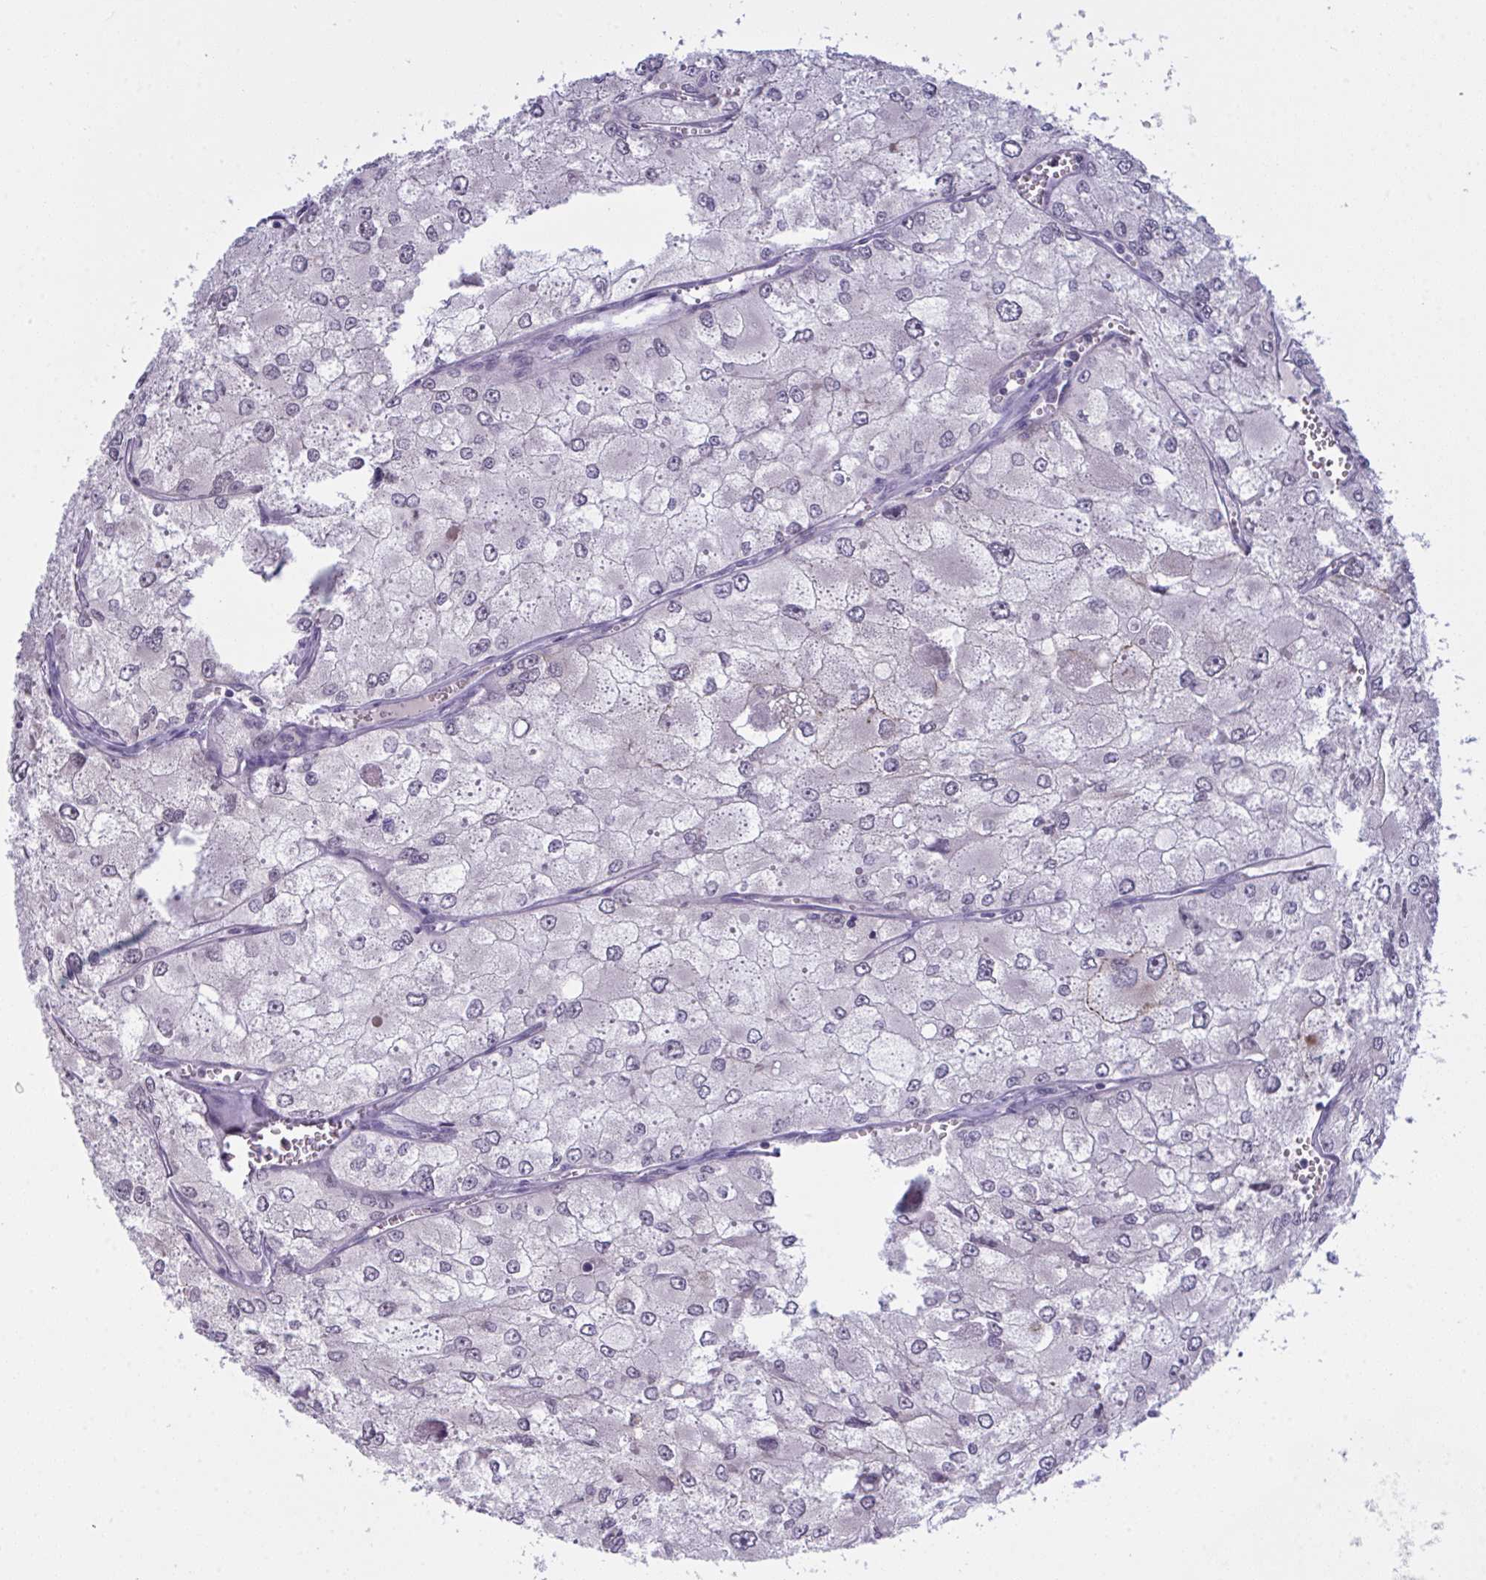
{"staining": {"intensity": "negative", "quantity": "none", "location": "none"}, "tissue": "renal cancer", "cell_type": "Tumor cells", "image_type": "cancer", "snomed": [{"axis": "morphology", "description": "Adenocarcinoma, NOS"}, {"axis": "topography", "description": "Kidney"}], "caption": "This is an immunohistochemistry (IHC) histopathology image of adenocarcinoma (renal). There is no expression in tumor cells.", "gene": "ZNF784", "patient": {"sex": "female", "age": 70}}